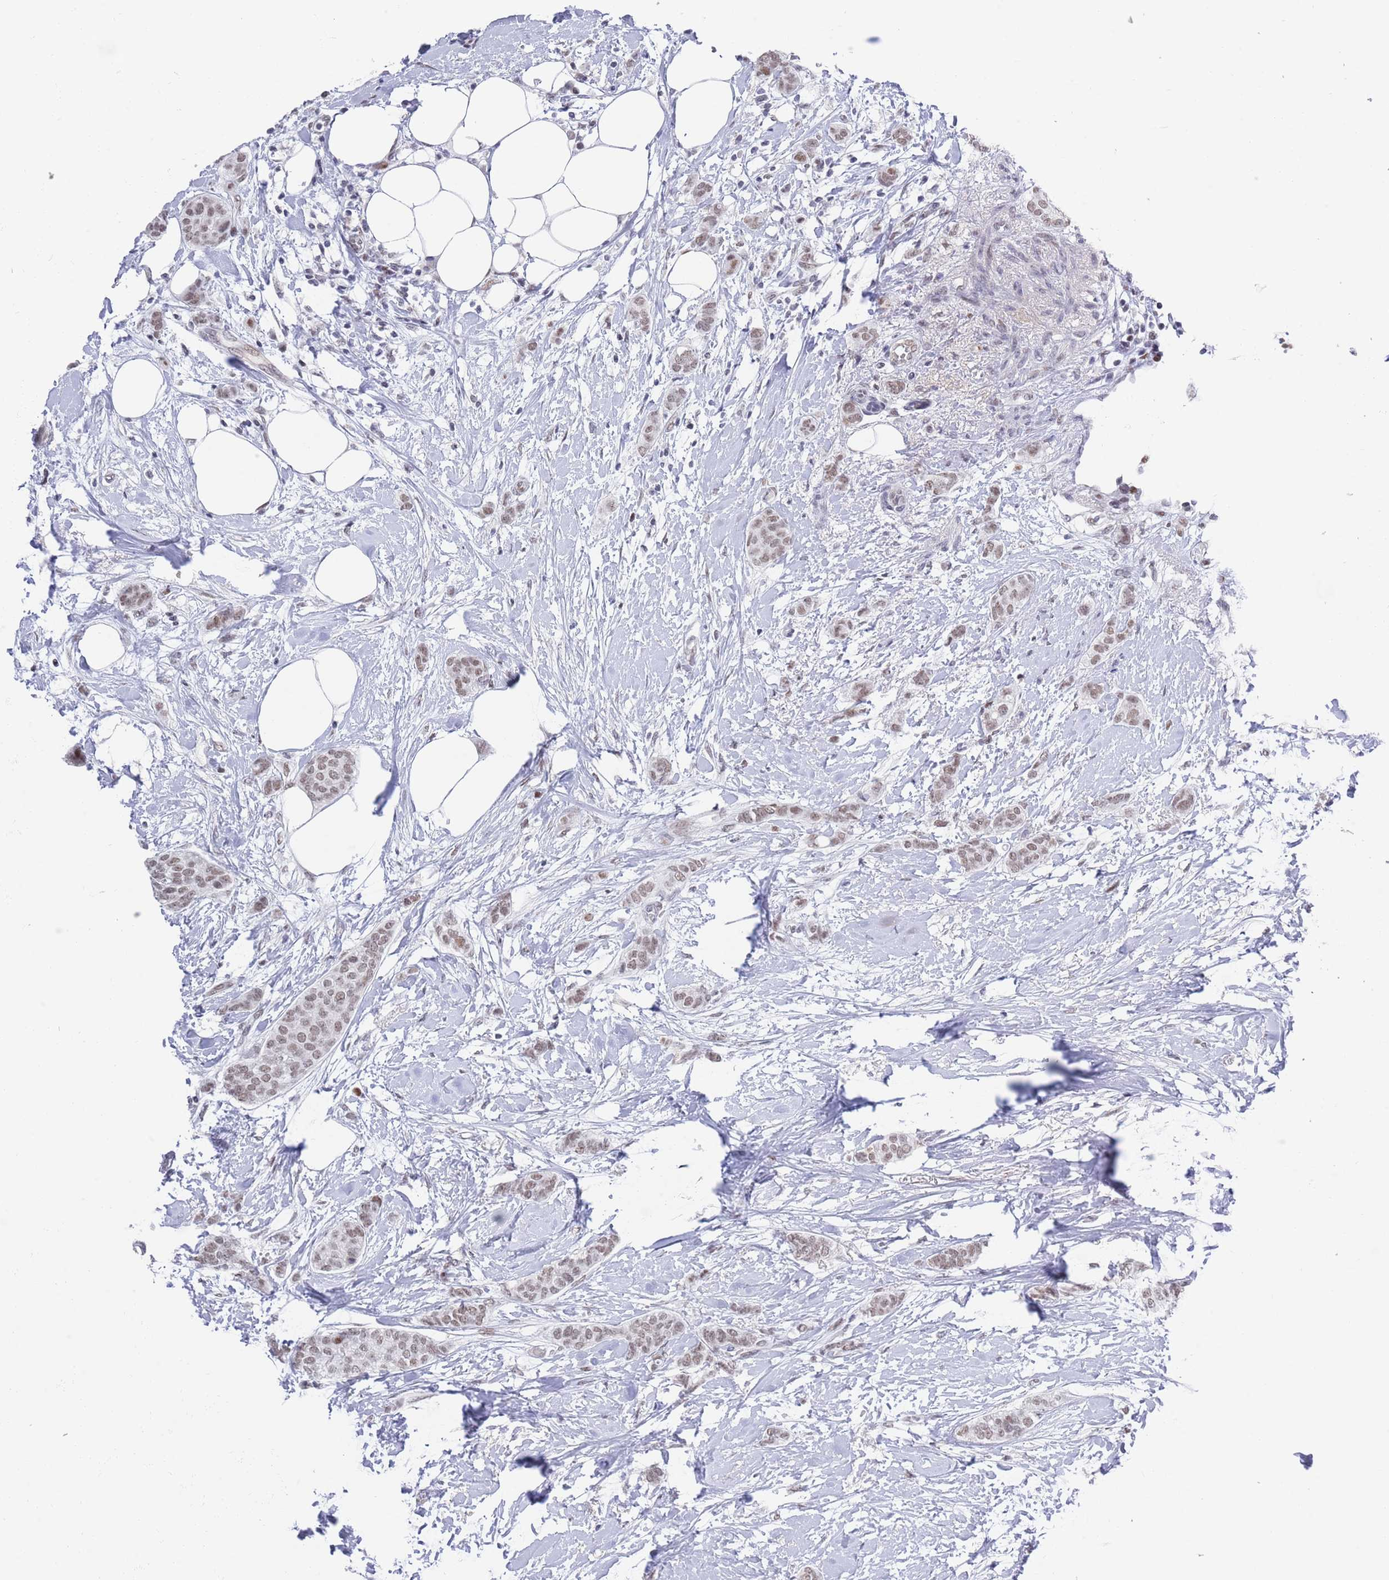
{"staining": {"intensity": "moderate", "quantity": ">75%", "location": "nuclear"}, "tissue": "breast cancer", "cell_type": "Tumor cells", "image_type": "cancer", "snomed": [{"axis": "morphology", "description": "Duct carcinoma"}, {"axis": "topography", "description": "Breast"}], "caption": "Immunohistochemical staining of human breast cancer shows medium levels of moderate nuclear protein expression in about >75% of tumor cells.", "gene": "ZNF382", "patient": {"sex": "female", "age": 72}}